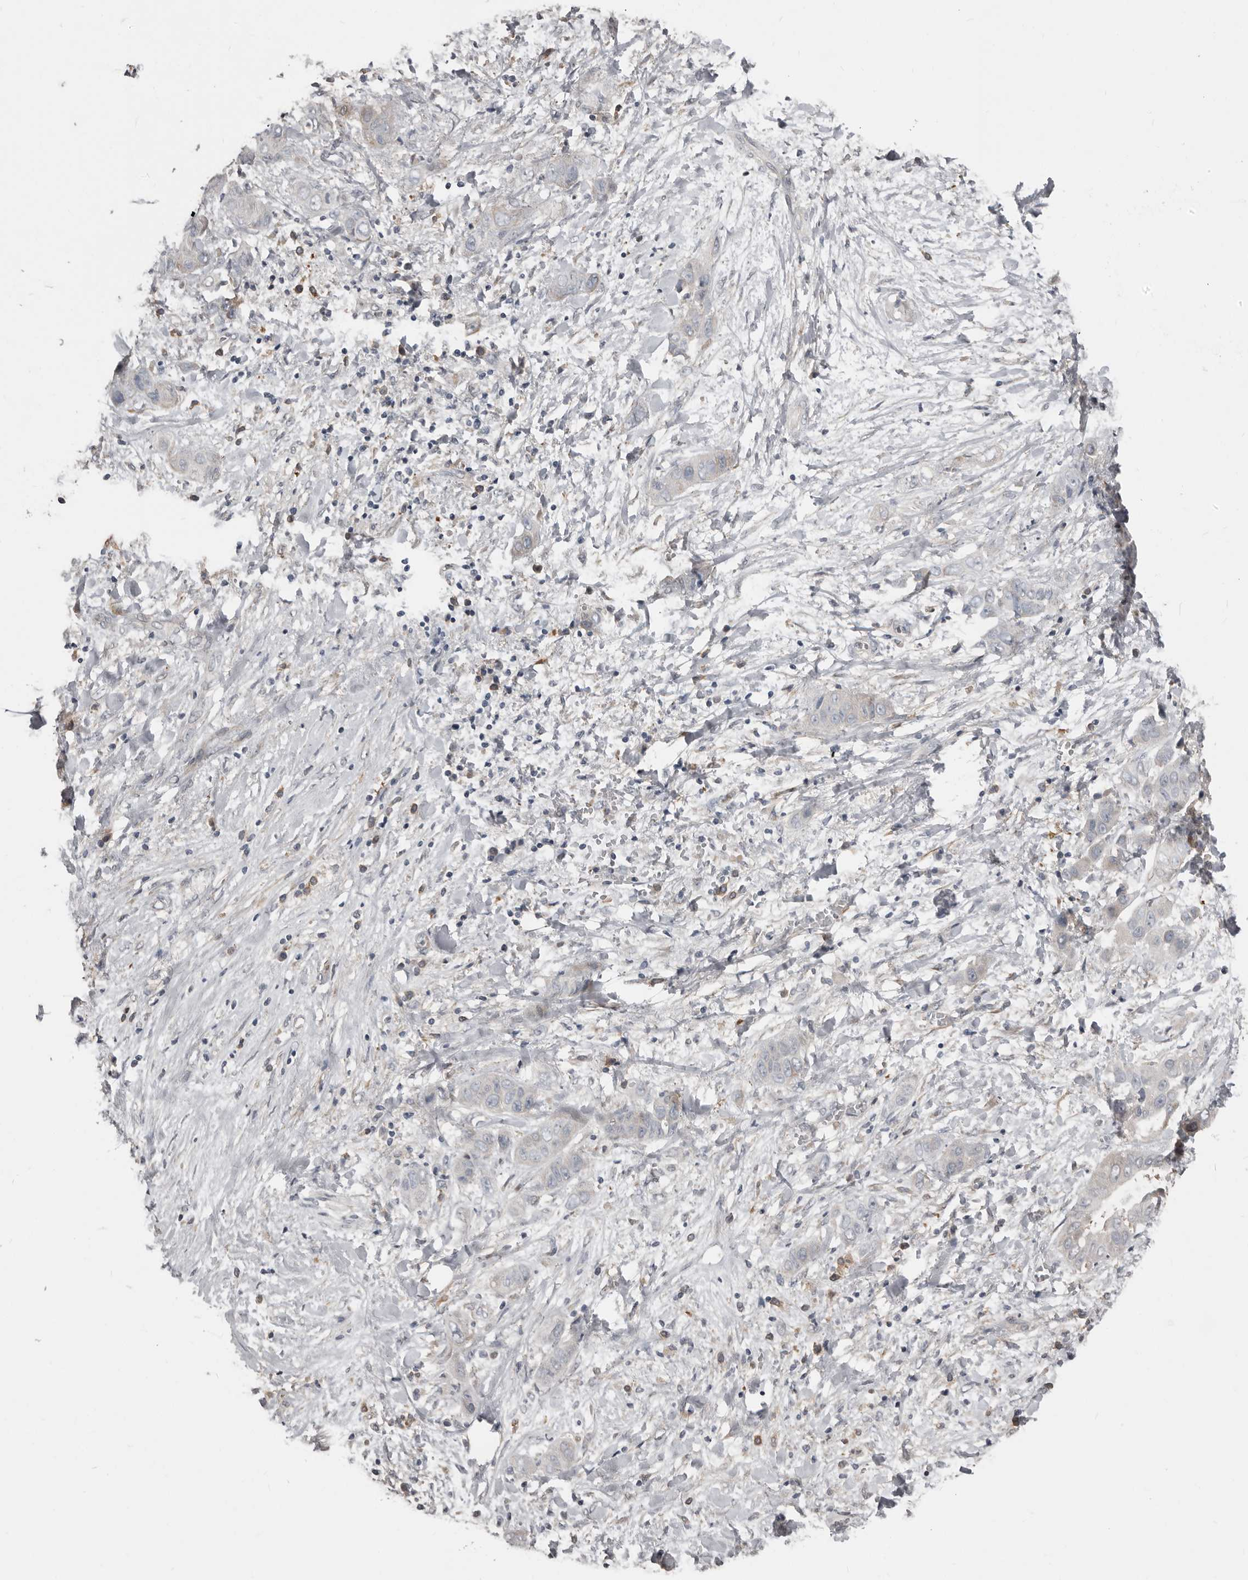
{"staining": {"intensity": "negative", "quantity": "none", "location": "none"}, "tissue": "liver cancer", "cell_type": "Tumor cells", "image_type": "cancer", "snomed": [{"axis": "morphology", "description": "Cholangiocarcinoma"}, {"axis": "topography", "description": "Liver"}], "caption": "Protein analysis of liver cancer demonstrates no significant positivity in tumor cells.", "gene": "KCNJ8", "patient": {"sex": "female", "age": 52}}